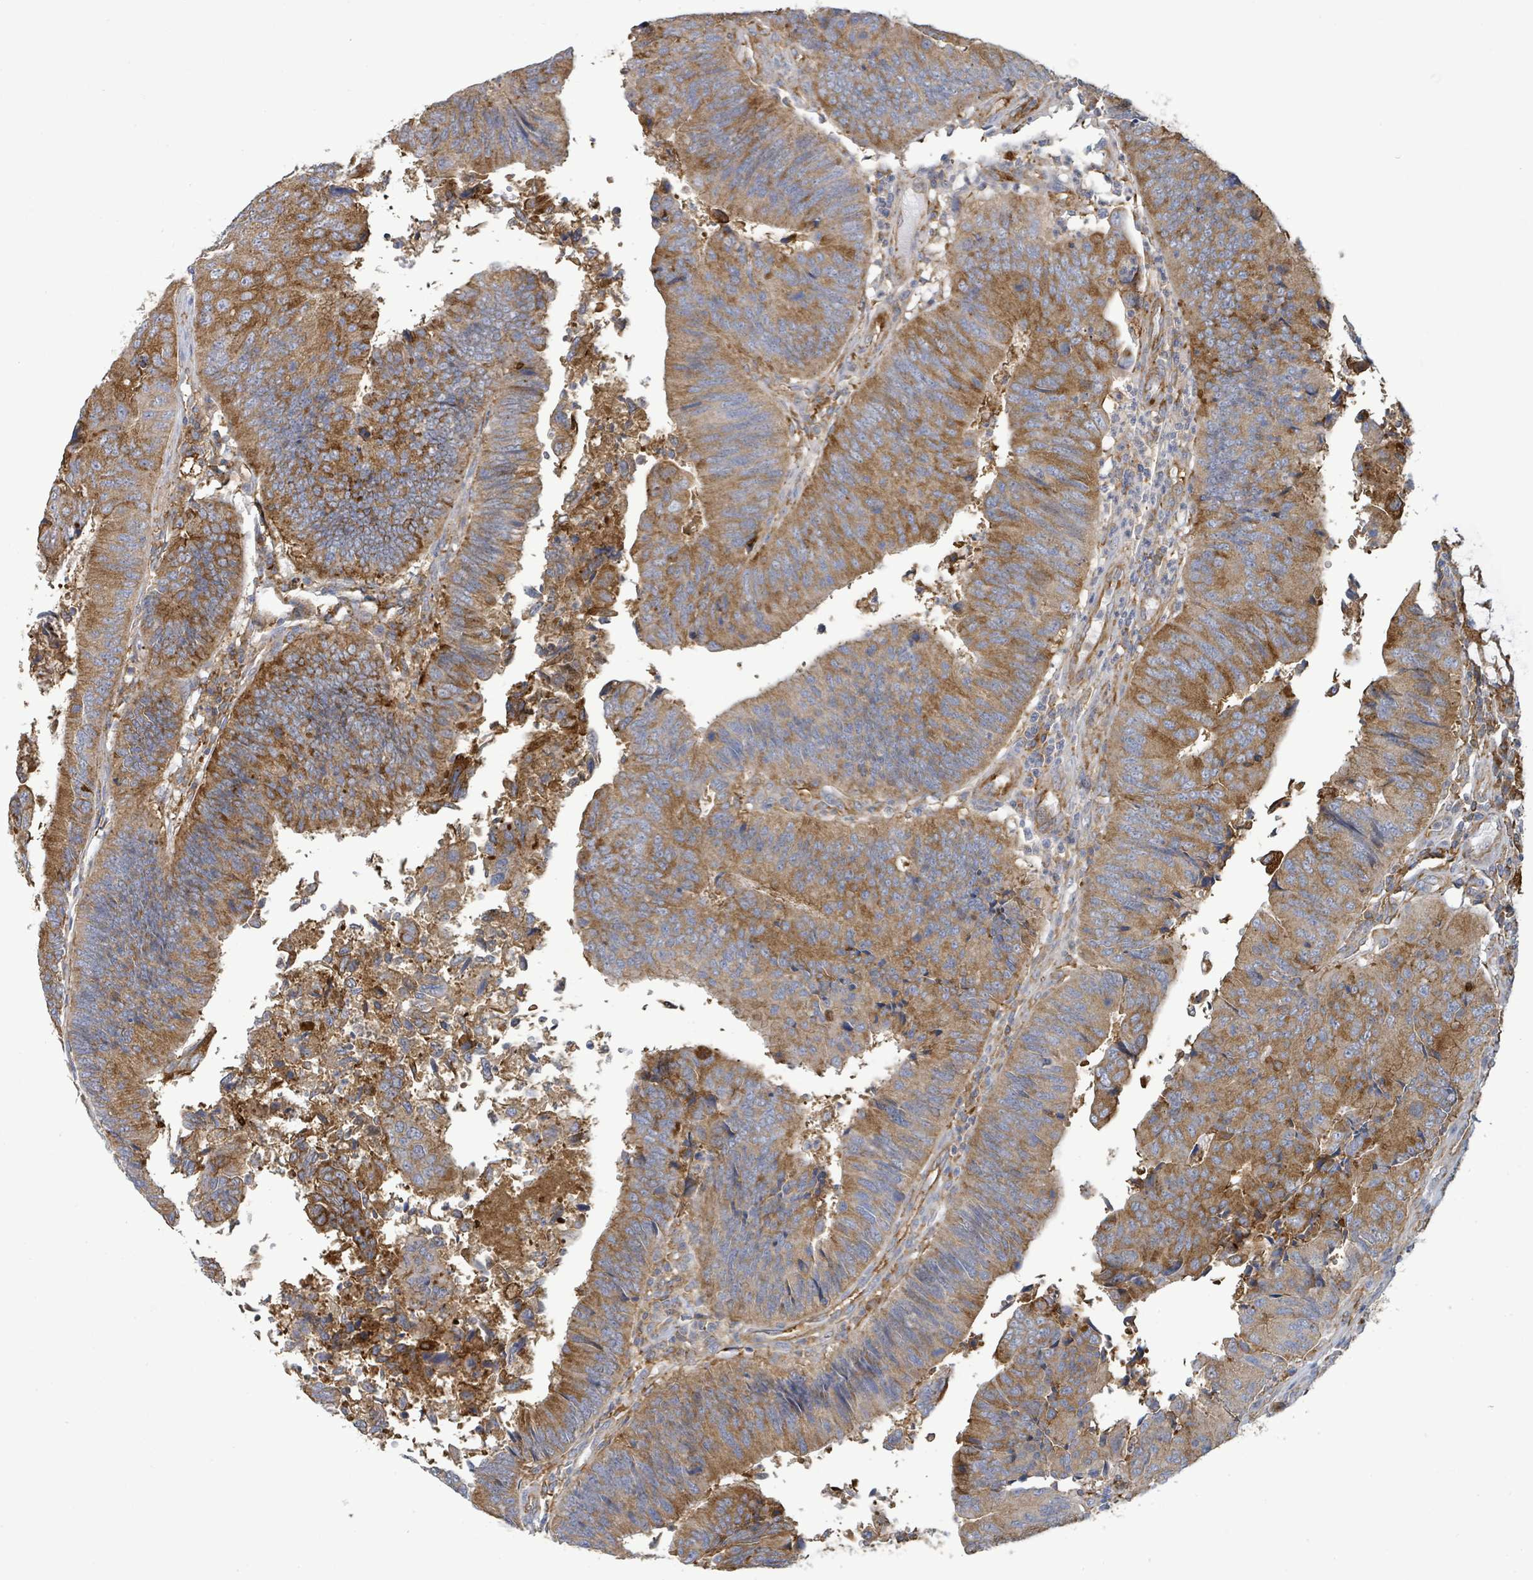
{"staining": {"intensity": "moderate", "quantity": ">75%", "location": "cytoplasmic/membranous"}, "tissue": "colorectal cancer", "cell_type": "Tumor cells", "image_type": "cancer", "snomed": [{"axis": "morphology", "description": "Adenocarcinoma, NOS"}, {"axis": "topography", "description": "Colon"}], "caption": "The photomicrograph exhibits immunohistochemical staining of colorectal cancer. There is moderate cytoplasmic/membranous expression is seen in about >75% of tumor cells.", "gene": "EGFL7", "patient": {"sex": "female", "age": 67}}